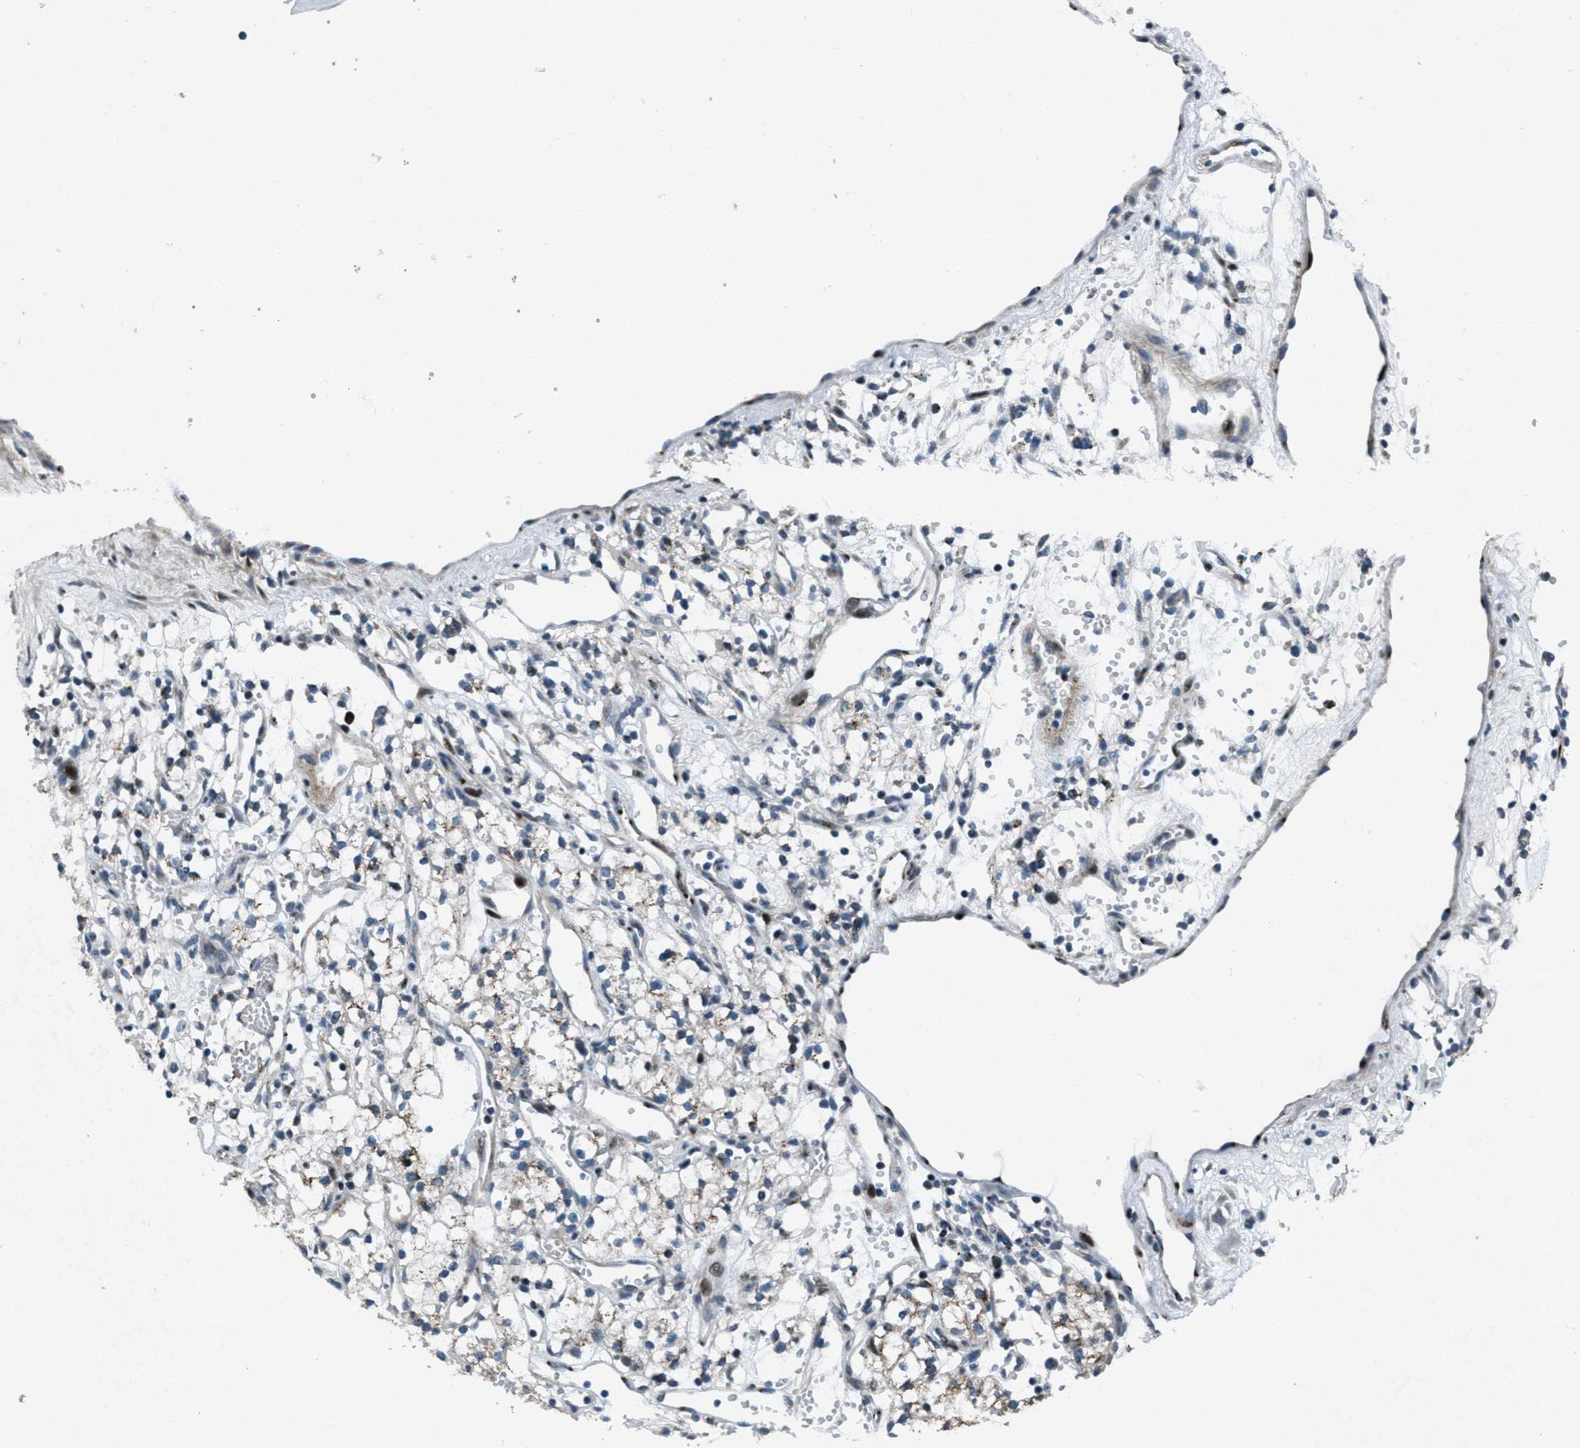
{"staining": {"intensity": "weak", "quantity": "<25%", "location": "cytoplasmic/membranous"}, "tissue": "renal cancer", "cell_type": "Tumor cells", "image_type": "cancer", "snomed": [{"axis": "morphology", "description": "Adenocarcinoma, NOS"}, {"axis": "topography", "description": "Kidney"}], "caption": "Tumor cells show no significant staining in renal cancer.", "gene": "GPC6", "patient": {"sex": "male", "age": 59}}